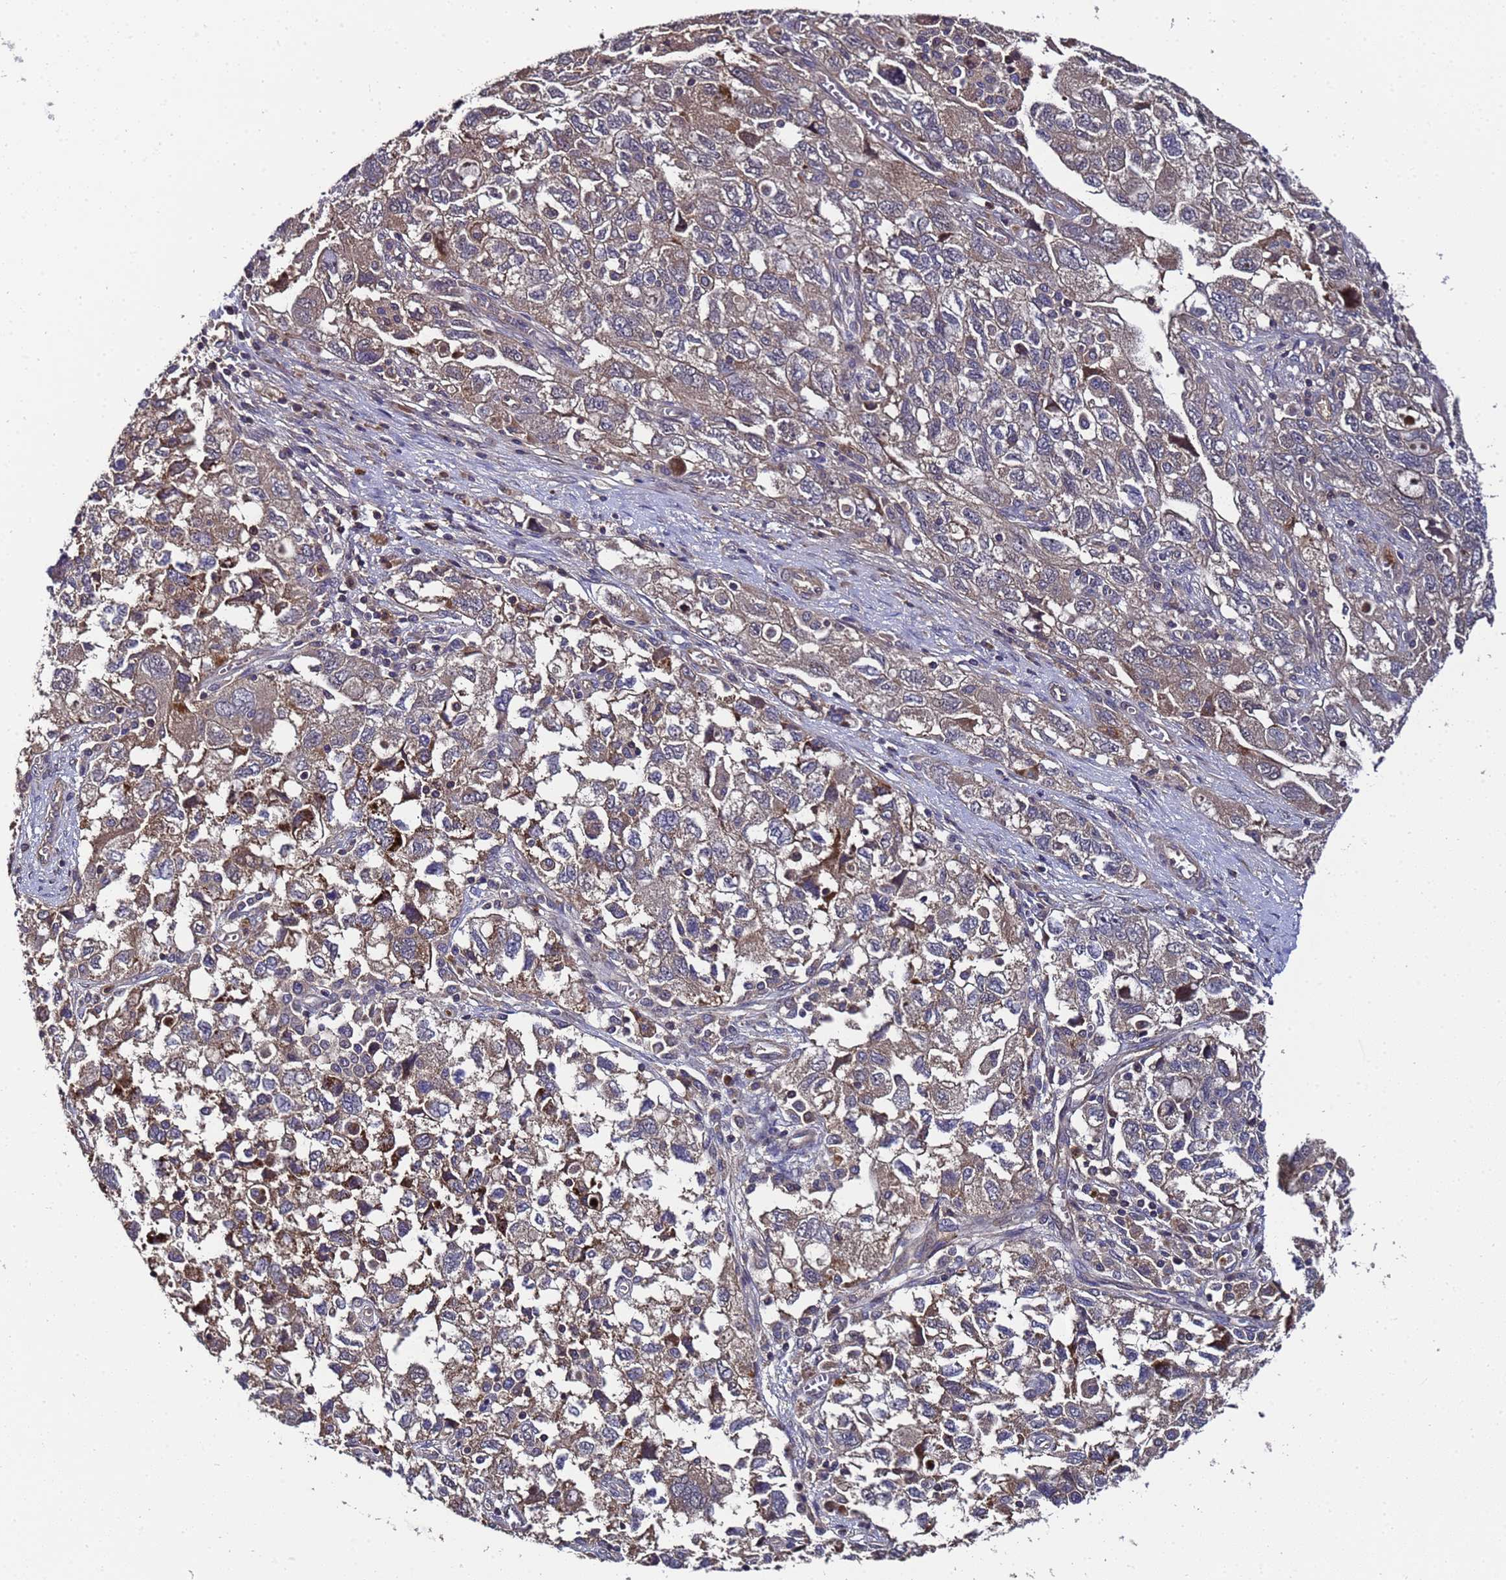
{"staining": {"intensity": "weak", "quantity": "25%-75%", "location": "cytoplasmic/membranous"}, "tissue": "ovarian cancer", "cell_type": "Tumor cells", "image_type": "cancer", "snomed": [{"axis": "morphology", "description": "Carcinoma, NOS"}, {"axis": "morphology", "description": "Cystadenocarcinoma, serous, NOS"}, {"axis": "topography", "description": "Ovary"}], "caption": "High-magnification brightfield microscopy of ovarian serous cystadenocarcinoma stained with DAB (3,3'-diaminobenzidine) (brown) and counterstained with hematoxylin (blue). tumor cells exhibit weak cytoplasmic/membranous staining is seen in about25%-75% of cells.", "gene": "GSTCD", "patient": {"sex": "female", "age": 69}}